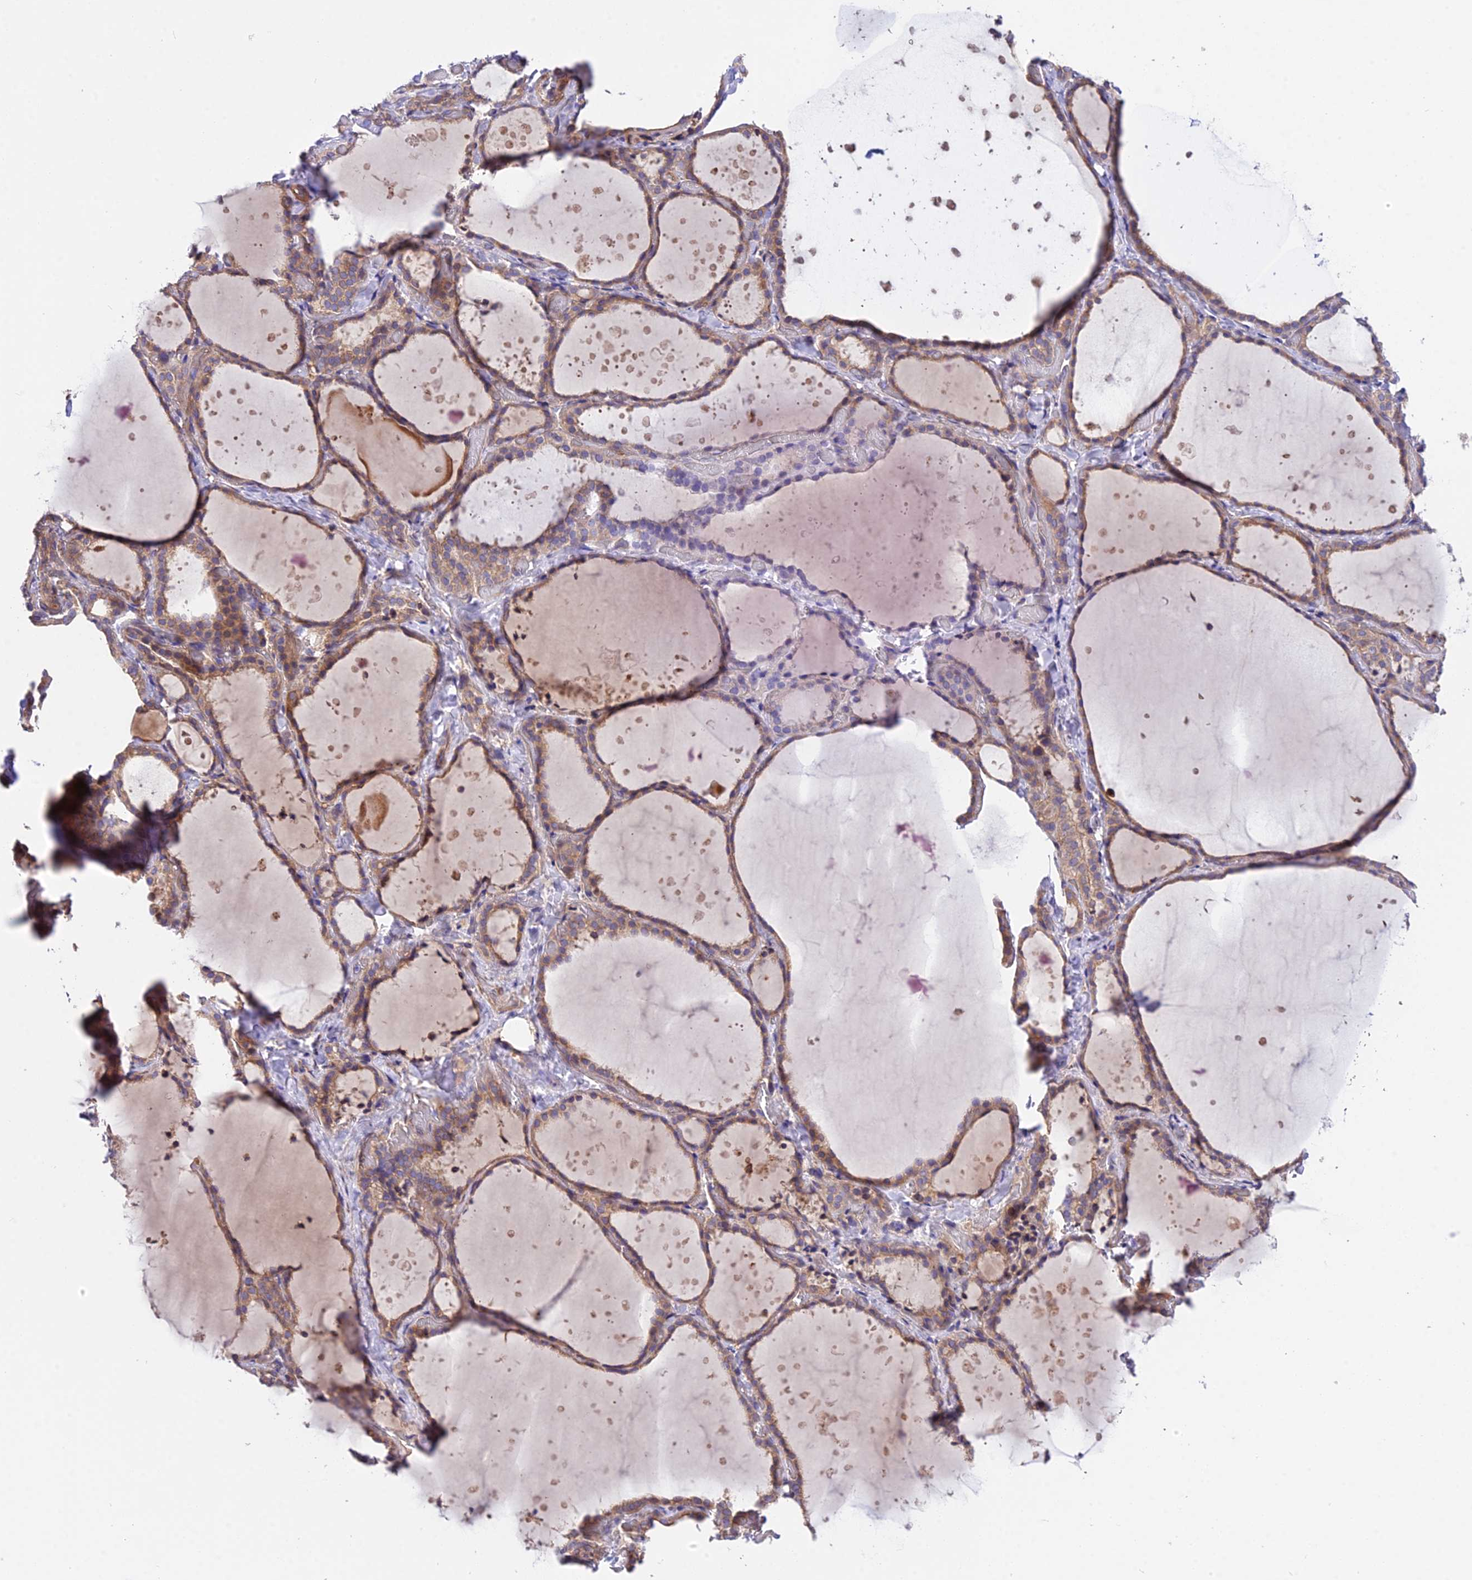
{"staining": {"intensity": "moderate", "quantity": ">75%", "location": "cytoplasmic/membranous"}, "tissue": "thyroid gland", "cell_type": "Glandular cells", "image_type": "normal", "snomed": [{"axis": "morphology", "description": "Normal tissue, NOS"}, {"axis": "topography", "description": "Thyroid gland"}], "caption": "An image of human thyroid gland stained for a protein reveals moderate cytoplasmic/membranous brown staining in glandular cells.", "gene": "TRIM43B", "patient": {"sex": "female", "age": 44}}